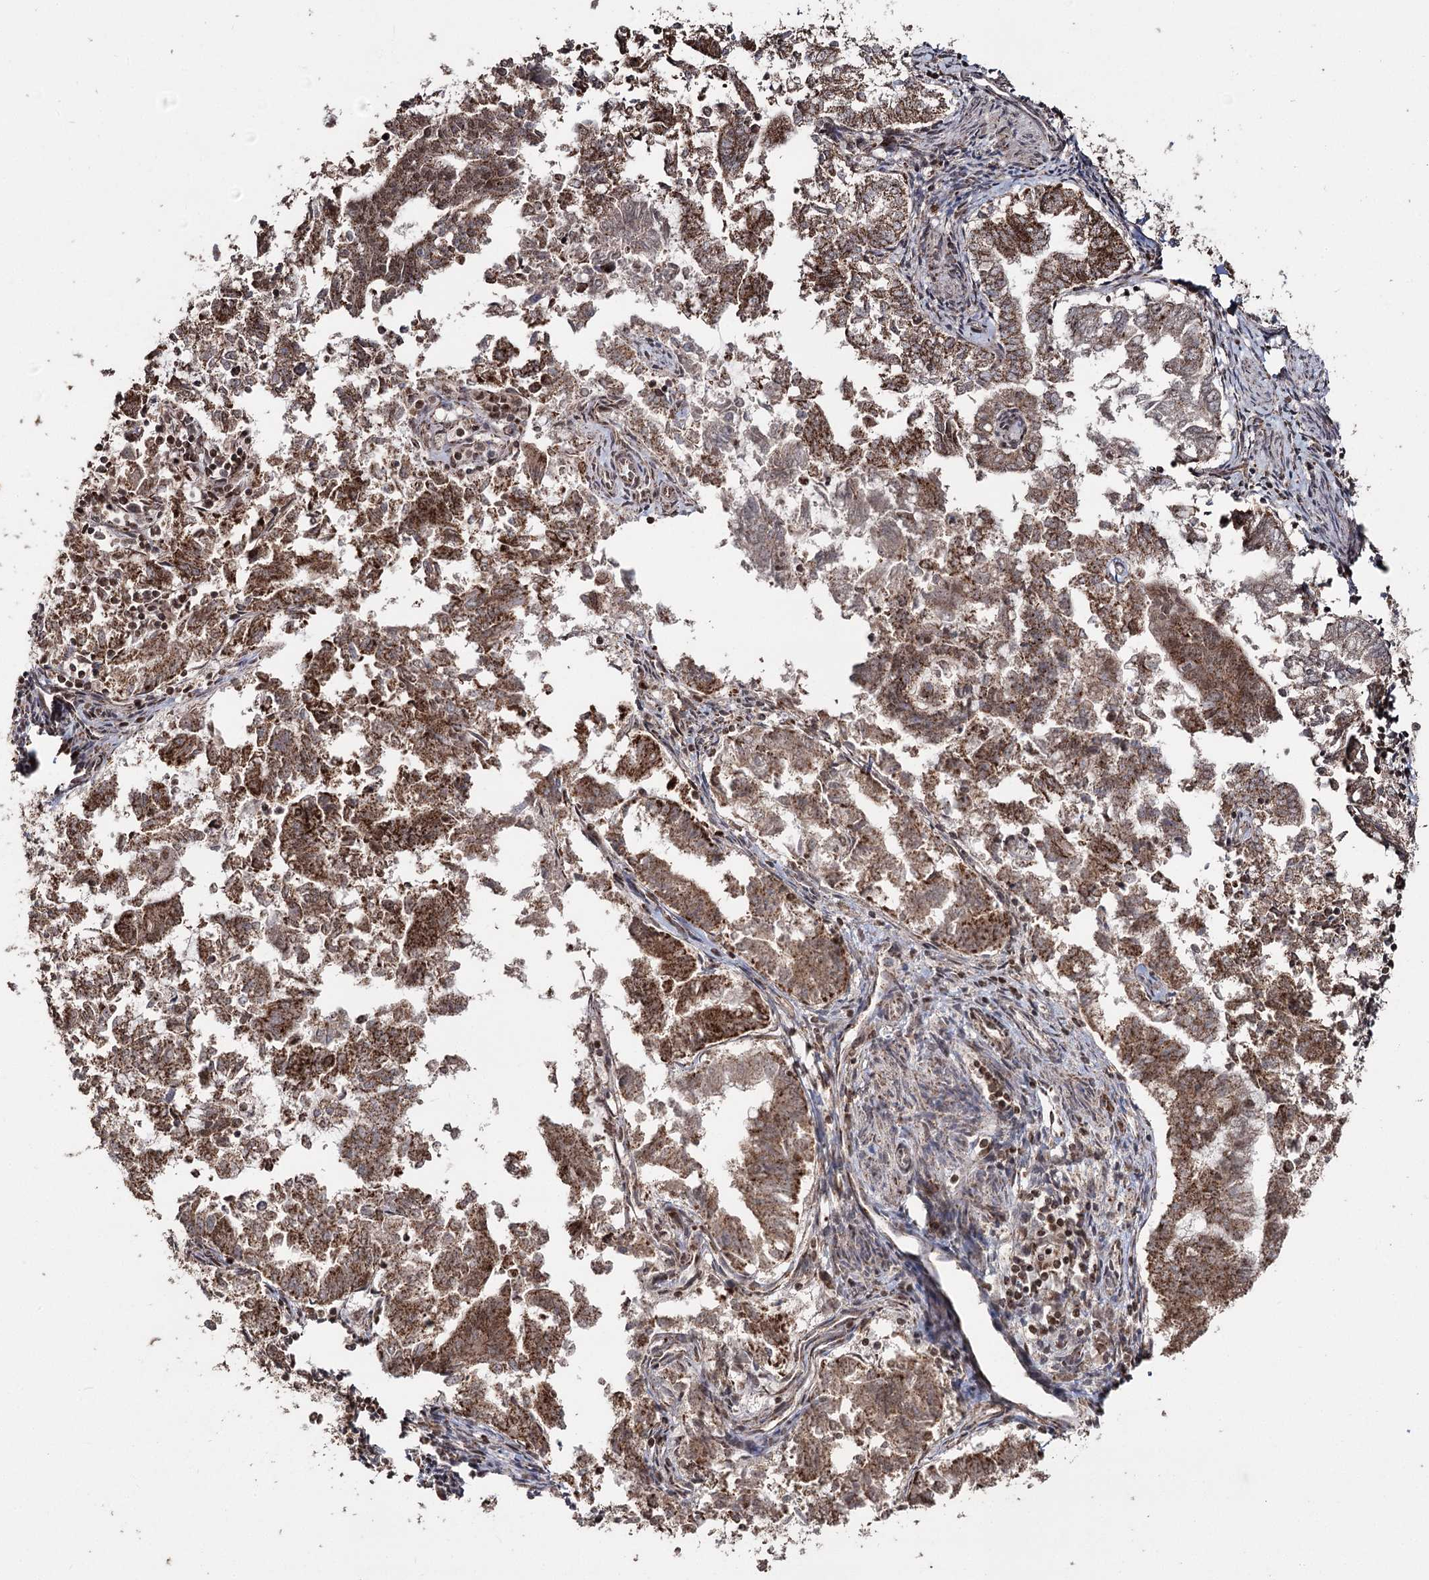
{"staining": {"intensity": "strong", "quantity": ">75%", "location": "cytoplasmic/membranous"}, "tissue": "endometrial cancer", "cell_type": "Tumor cells", "image_type": "cancer", "snomed": [{"axis": "morphology", "description": "Adenocarcinoma, NOS"}, {"axis": "topography", "description": "Endometrium"}], "caption": "Human endometrial cancer stained with a protein marker demonstrates strong staining in tumor cells.", "gene": "PDHX", "patient": {"sex": "female", "age": 79}}